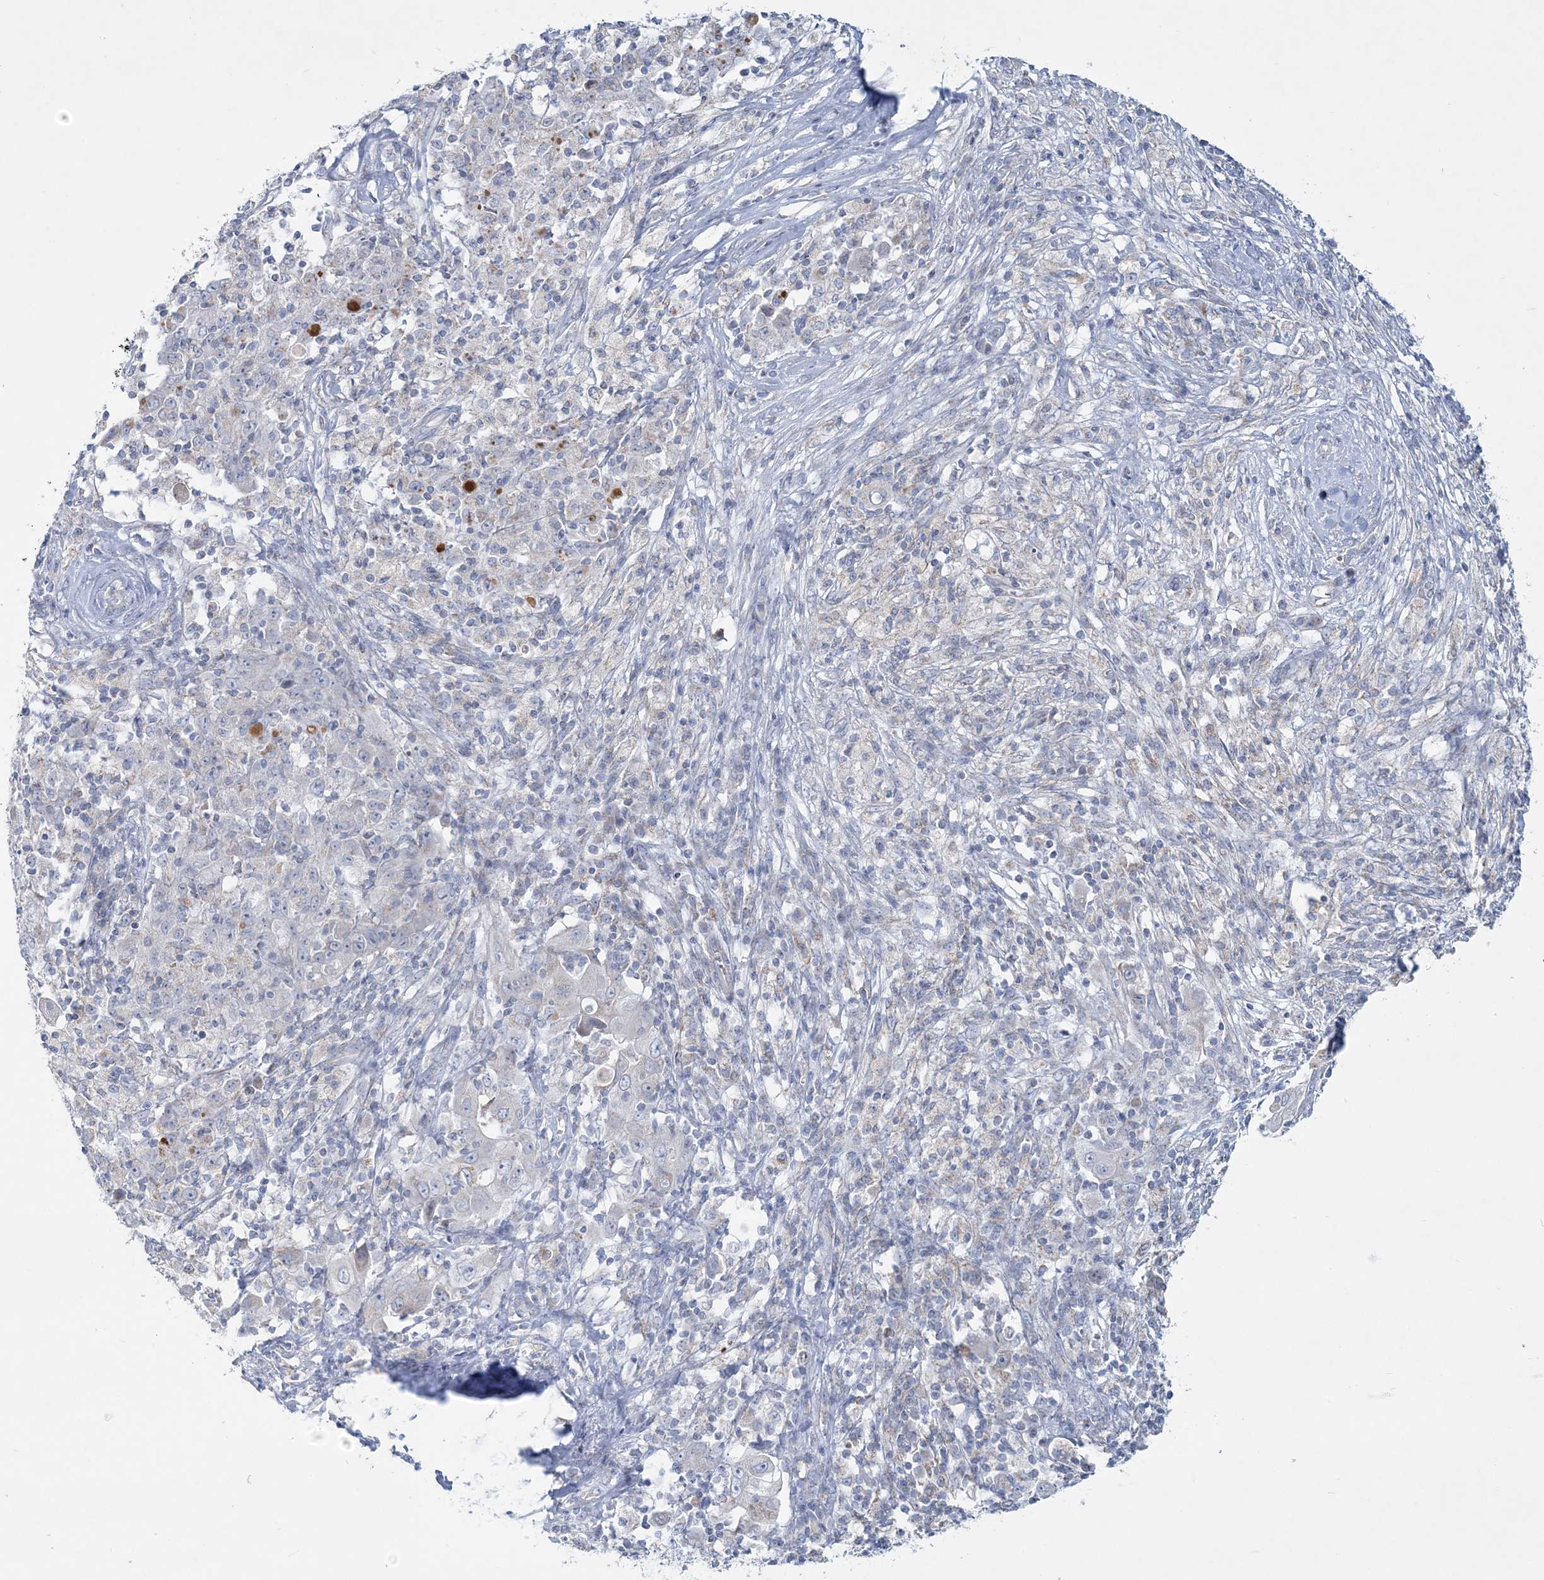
{"staining": {"intensity": "negative", "quantity": "none", "location": "none"}, "tissue": "ovarian cancer", "cell_type": "Tumor cells", "image_type": "cancer", "snomed": [{"axis": "morphology", "description": "Carcinoma, endometroid"}, {"axis": "topography", "description": "Ovary"}], "caption": "A high-resolution histopathology image shows immunohistochemistry staining of ovarian cancer (endometroid carcinoma), which demonstrates no significant positivity in tumor cells.", "gene": "TBC1D7", "patient": {"sex": "female", "age": 42}}